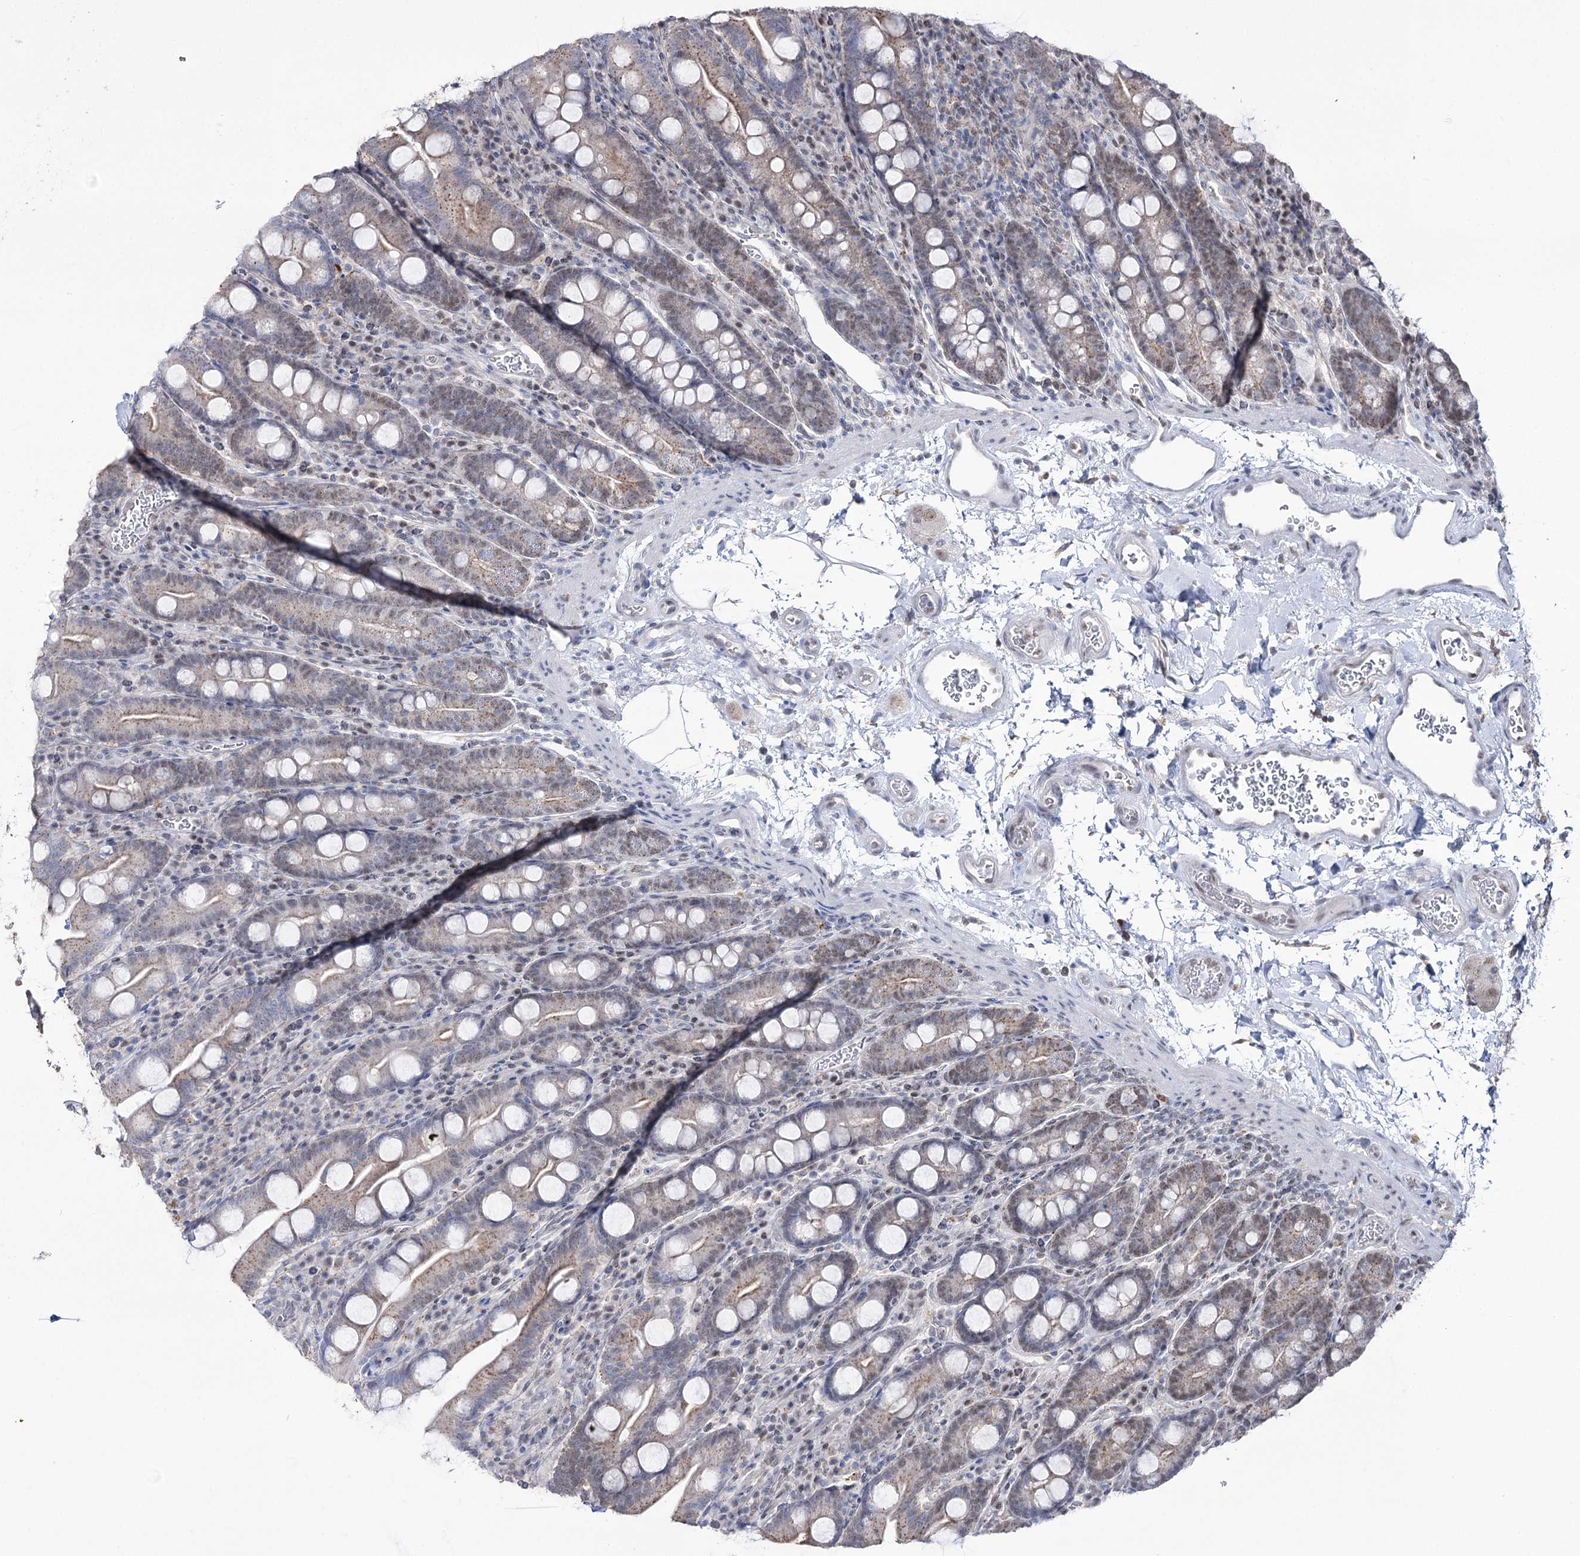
{"staining": {"intensity": "moderate", "quantity": "25%-75%", "location": "cytoplasmic/membranous,nuclear"}, "tissue": "duodenum", "cell_type": "Glandular cells", "image_type": "normal", "snomed": [{"axis": "morphology", "description": "Normal tissue, NOS"}, {"axis": "topography", "description": "Duodenum"}], "caption": "Protein expression analysis of normal human duodenum reveals moderate cytoplasmic/membranous,nuclear staining in approximately 25%-75% of glandular cells. (DAB (3,3'-diaminobenzidine) IHC, brown staining for protein, blue staining for nuclei).", "gene": "VGLL4", "patient": {"sex": "male", "age": 35}}